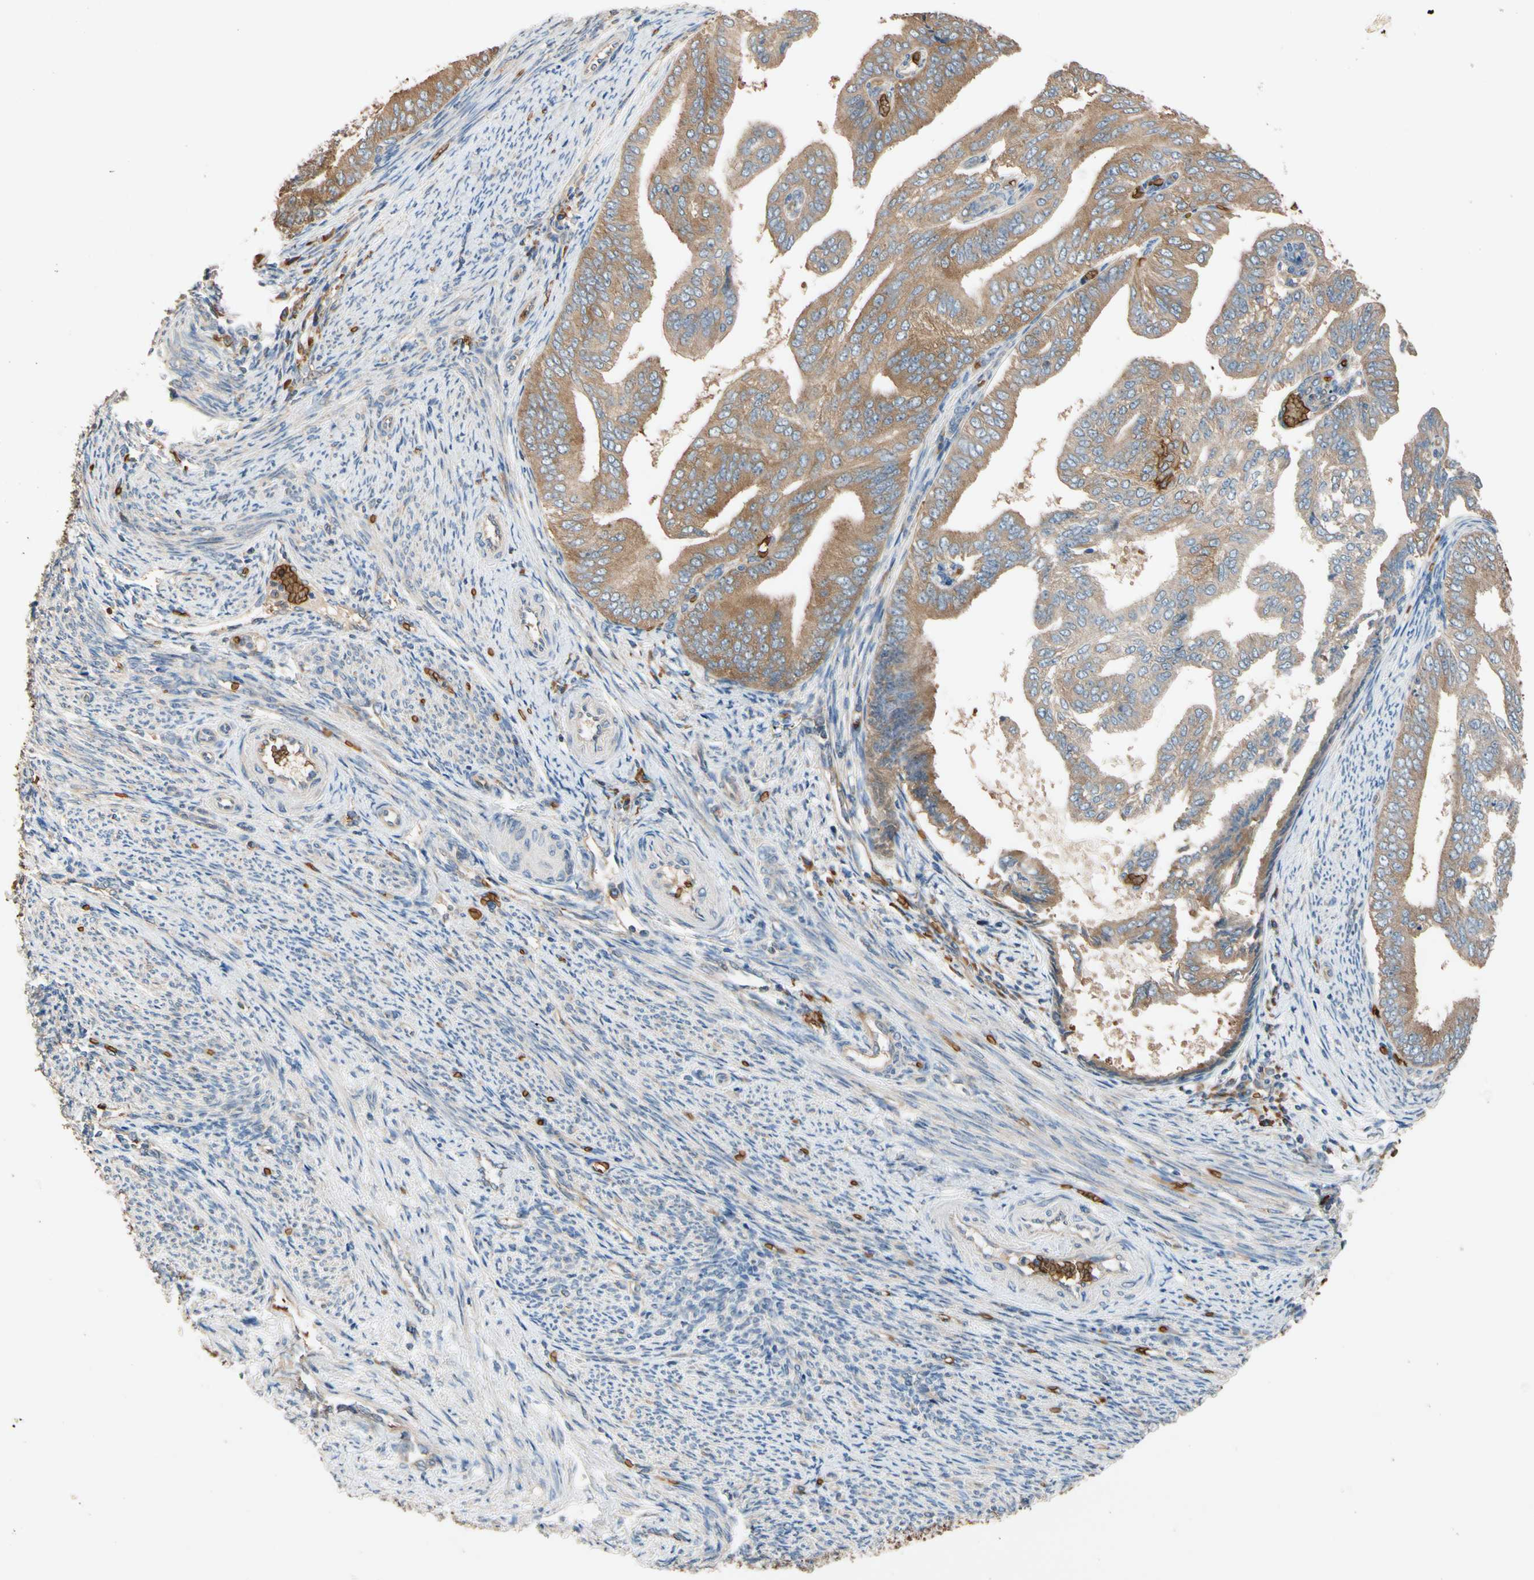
{"staining": {"intensity": "strong", "quantity": "25%-75%", "location": "cytoplasmic/membranous"}, "tissue": "endometrial cancer", "cell_type": "Tumor cells", "image_type": "cancer", "snomed": [{"axis": "morphology", "description": "Adenocarcinoma, NOS"}, {"axis": "topography", "description": "Endometrium"}], "caption": "Endometrial cancer was stained to show a protein in brown. There is high levels of strong cytoplasmic/membranous positivity in approximately 25%-75% of tumor cells.", "gene": "RIOK2", "patient": {"sex": "female", "age": 58}}